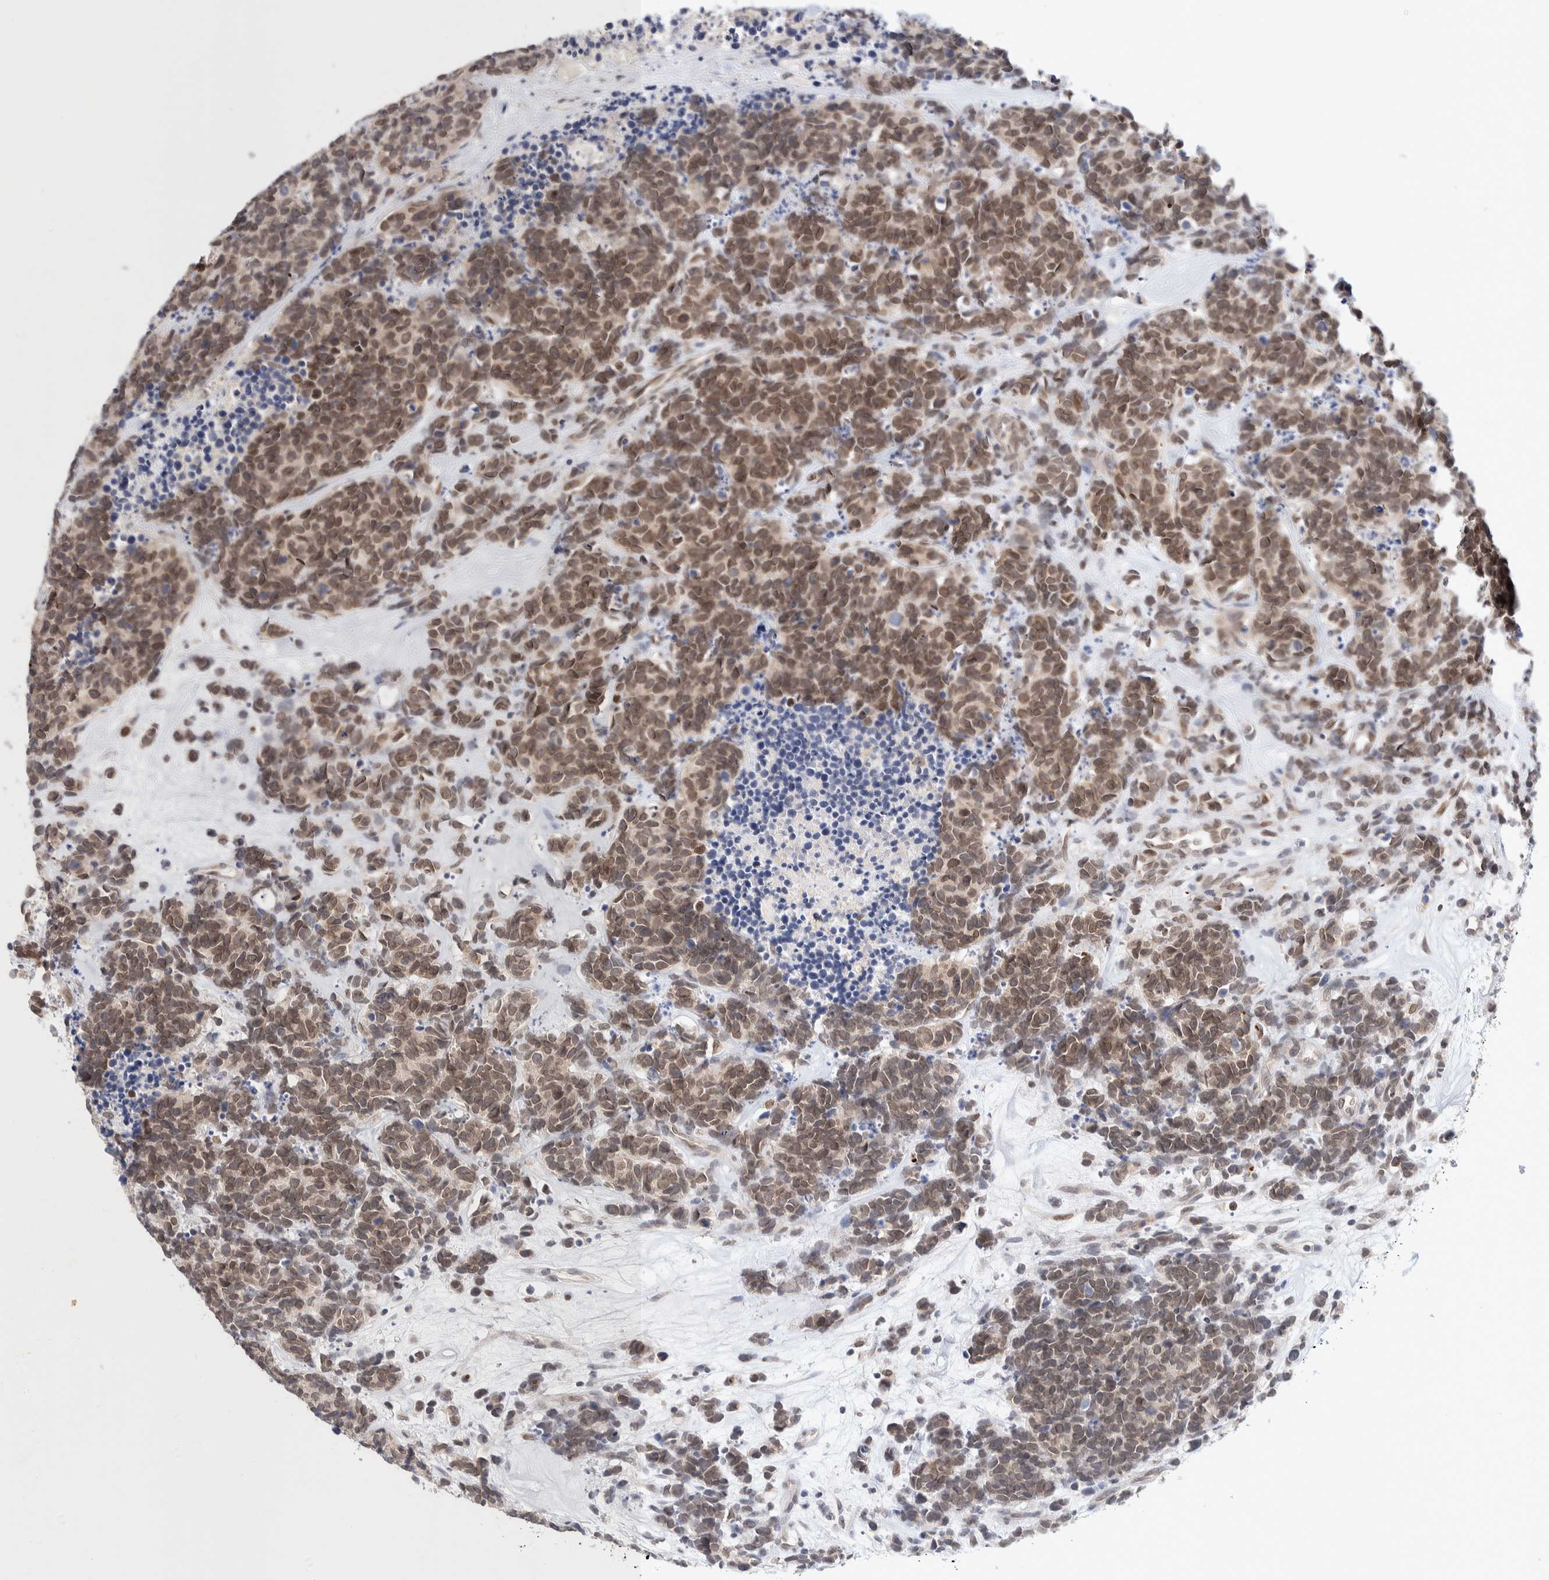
{"staining": {"intensity": "weak", "quantity": ">75%", "location": "cytoplasmic/membranous"}, "tissue": "carcinoid", "cell_type": "Tumor cells", "image_type": "cancer", "snomed": [{"axis": "morphology", "description": "Carcinoma, NOS"}, {"axis": "morphology", "description": "Carcinoid, malignant, NOS"}, {"axis": "topography", "description": "Urinary bladder"}], "caption": "An immunohistochemistry photomicrograph of neoplastic tissue is shown. Protein staining in brown labels weak cytoplasmic/membranous positivity in carcinoid (malignant) within tumor cells.", "gene": "CRAT", "patient": {"sex": "male", "age": 57}}